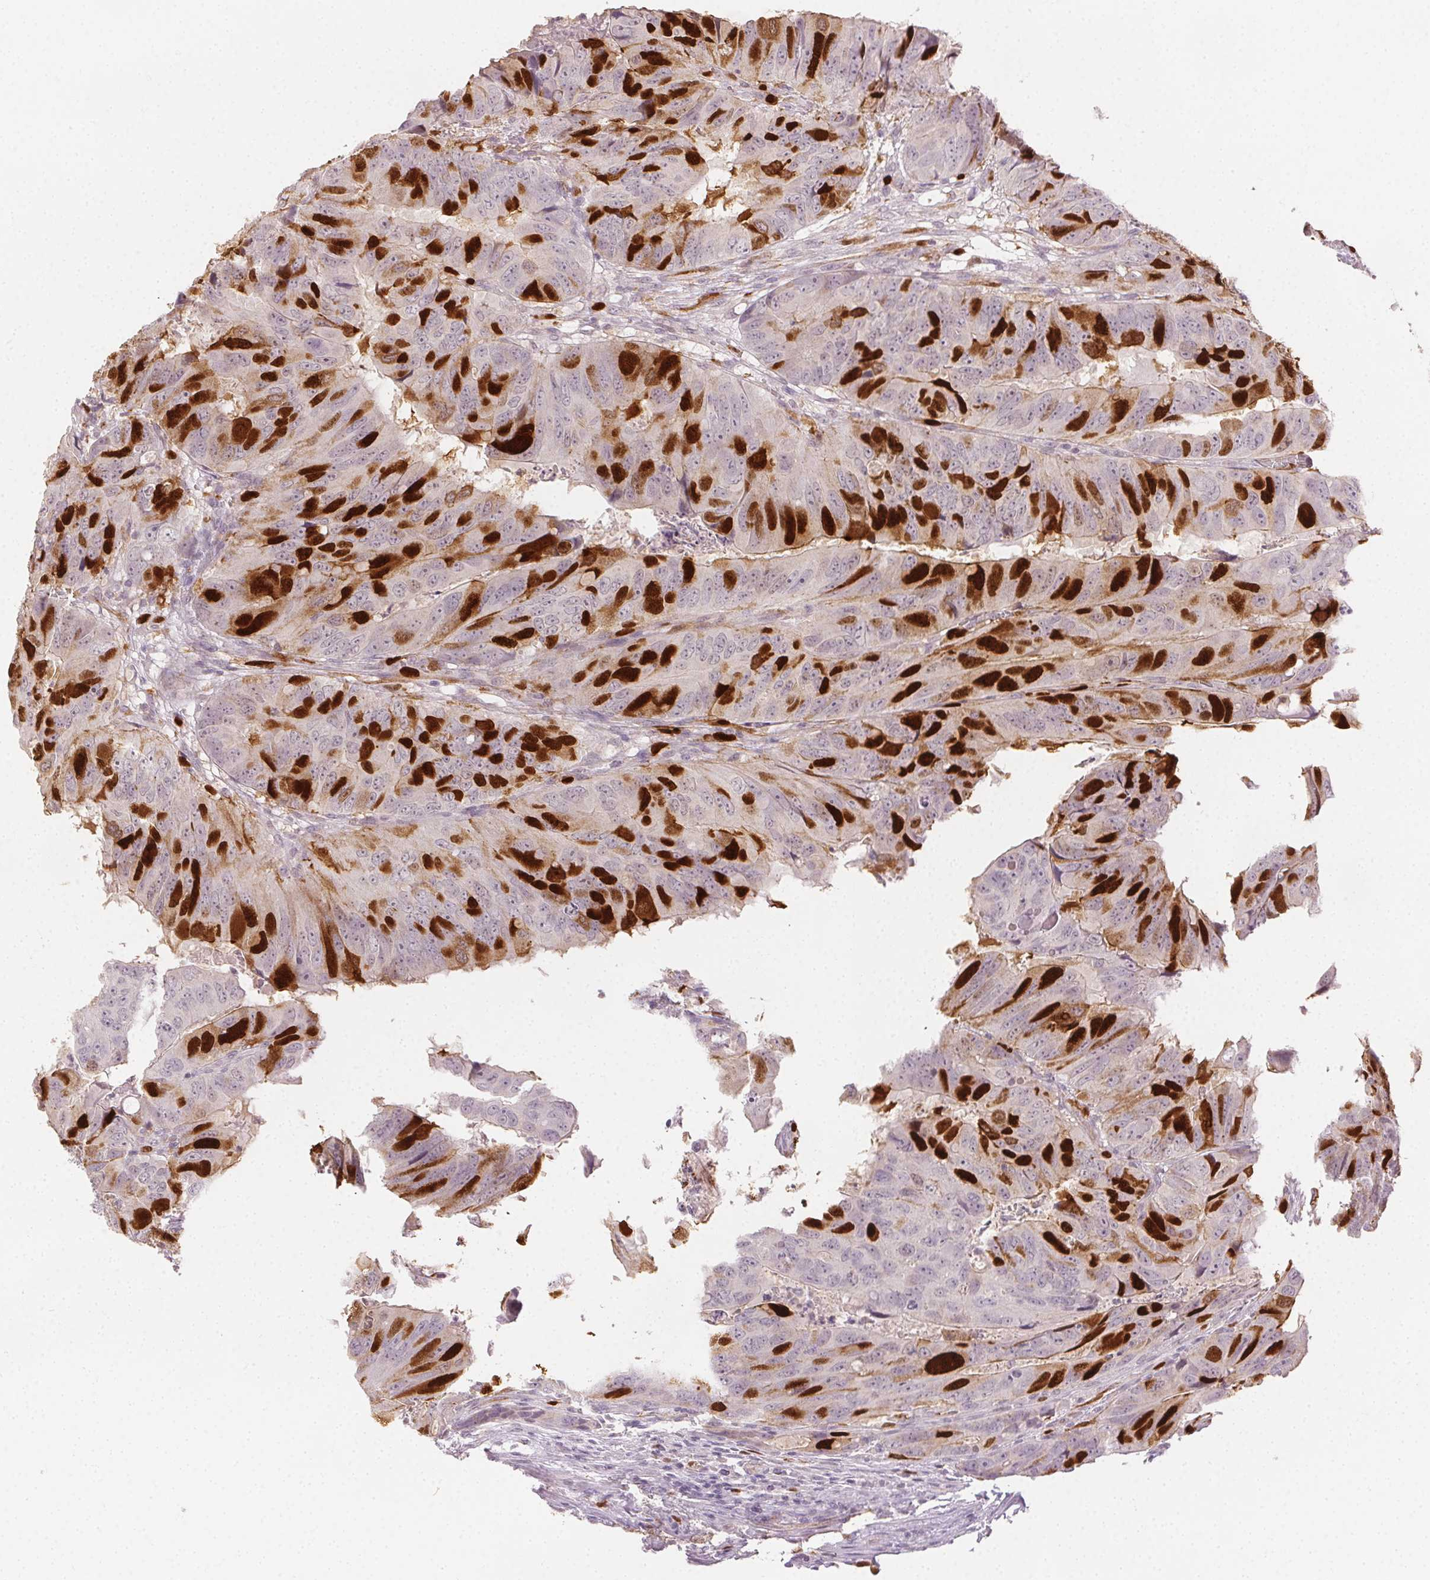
{"staining": {"intensity": "strong", "quantity": "25%-75%", "location": "nuclear"}, "tissue": "colorectal cancer", "cell_type": "Tumor cells", "image_type": "cancer", "snomed": [{"axis": "morphology", "description": "Adenocarcinoma, NOS"}, {"axis": "topography", "description": "Colon"}], "caption": "Immunohistochemical staining of human colorectal adenocarcinoma exhibits high levels of strong nuclear protein staining in approximately 25%-75% of tumor cells.", "gene": "ANLN", "patient": {"sex": "male", "age": 79}}